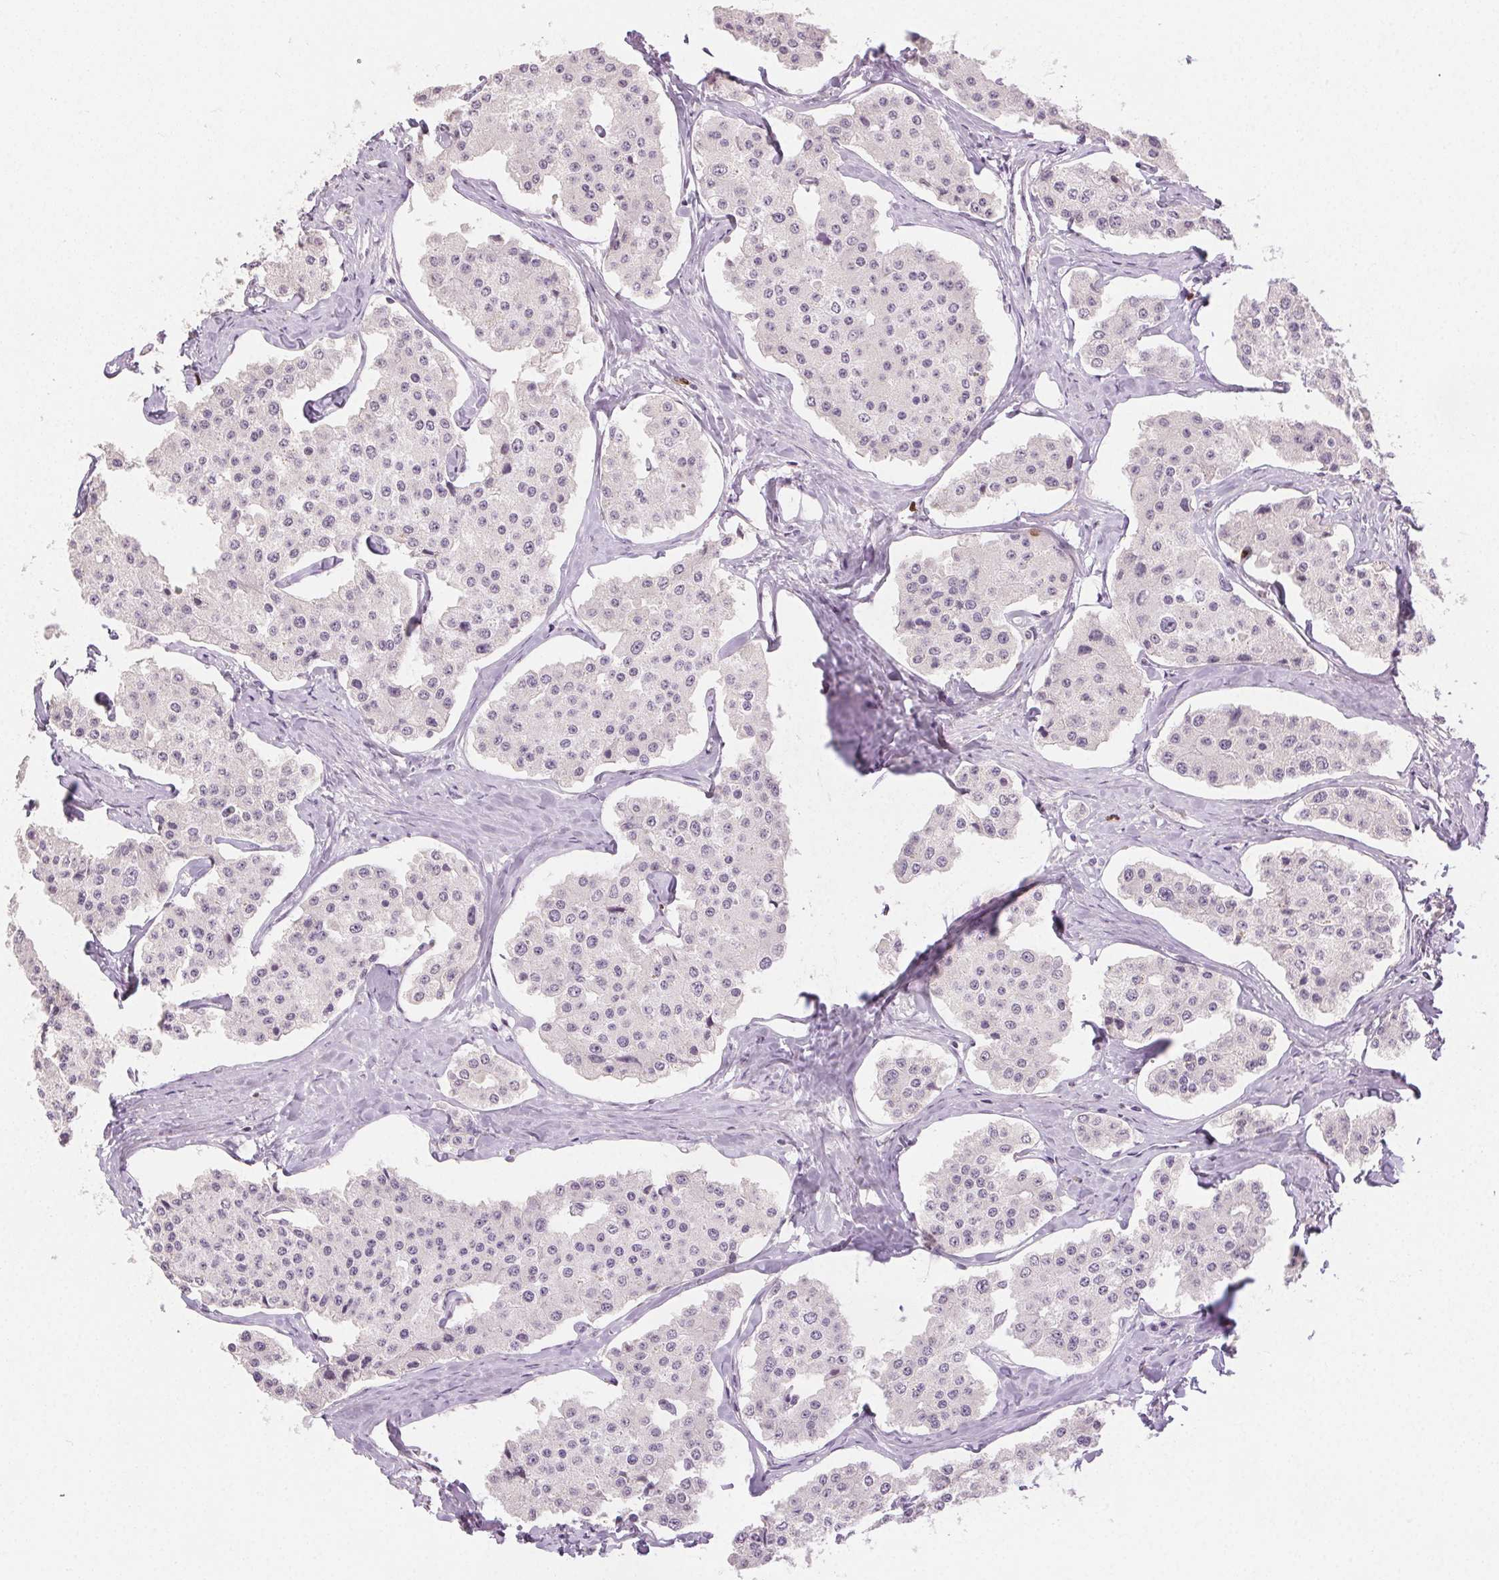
{"staining": {"intensity": "negative", "quantity": "none", "location": "none"}, "tissue": "carcinoid", "cell_type": "Tumor cells", "image_type": "cancer", "snomed": [{"axis": "morphology", "description": "Carcinoid, malignant, NOS"}, {"axis": "topography", "description": "Small intestine"}], "caption": "High magnification brightfield microscopy of carcinoid stained with DAB (brown) and counterstained with hematoxylin (blue): tumor cells show no significant positivity.", "gene": "ANLN", "patient": {"sex": "female", "age": 65}}